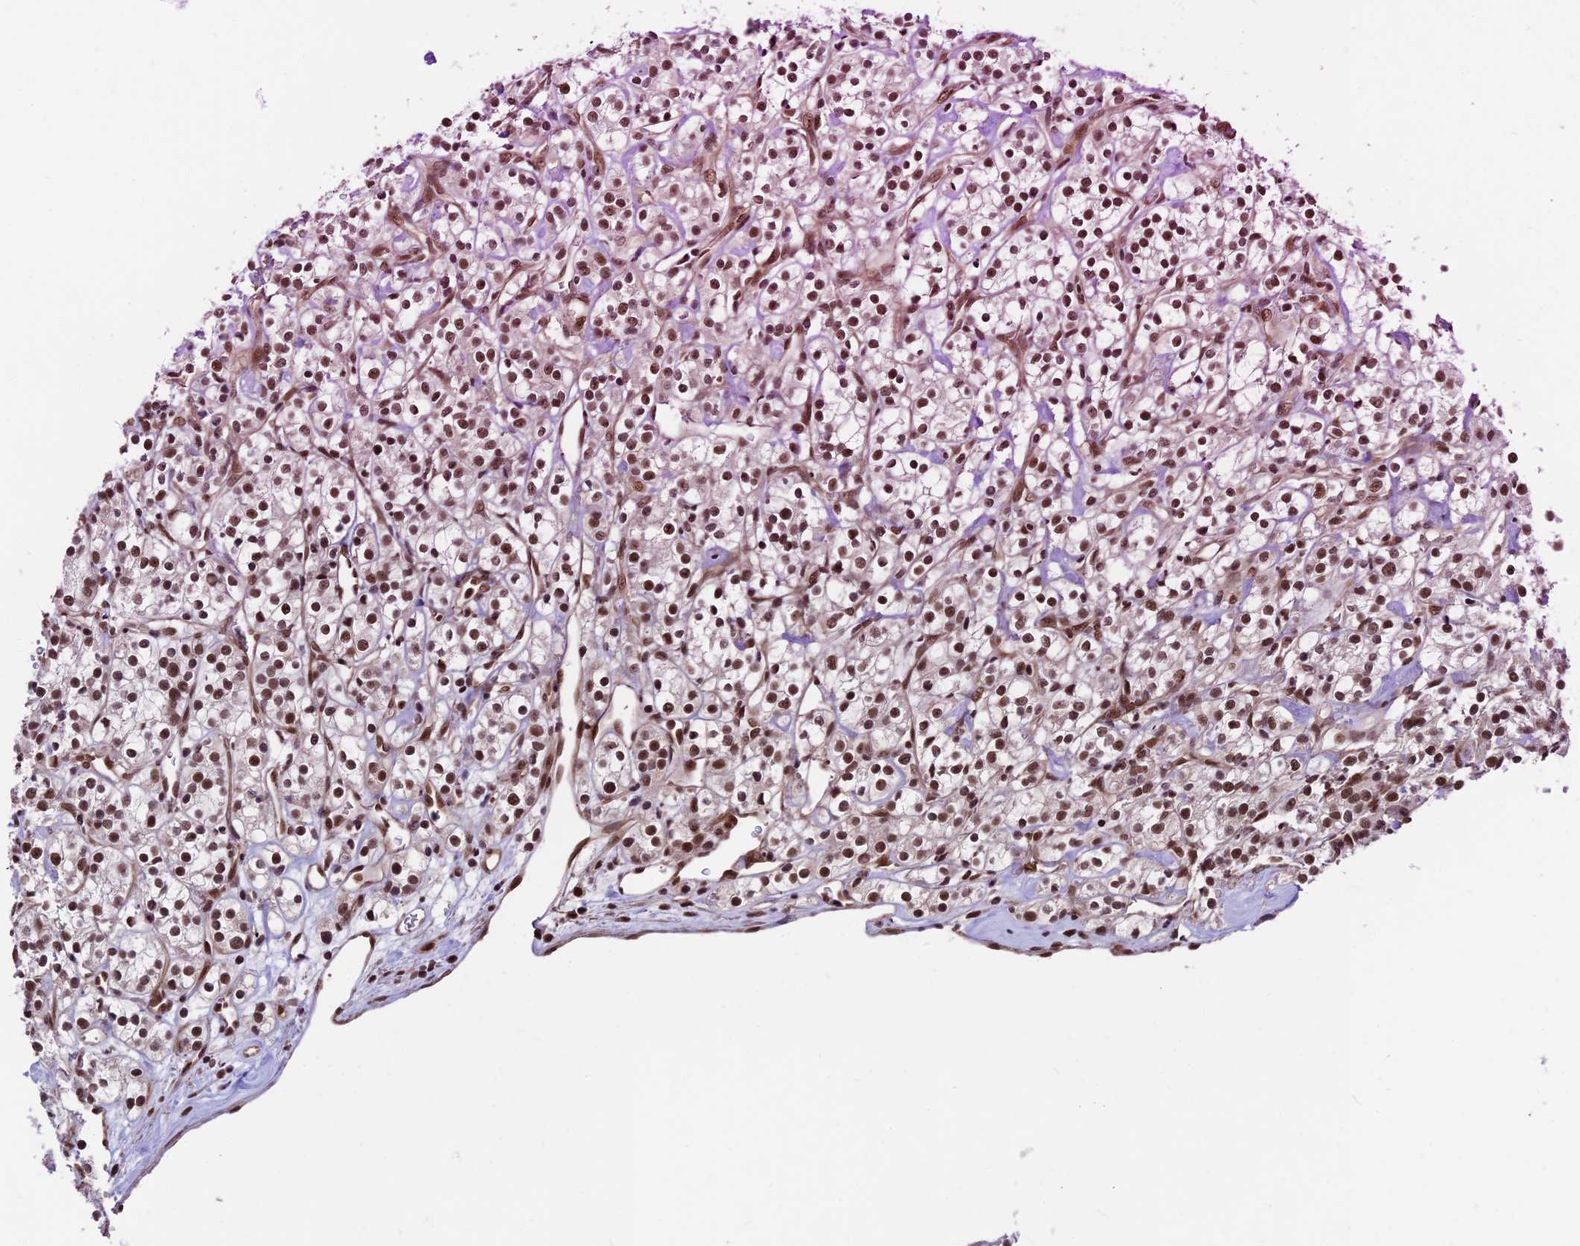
{"staining": {"intensity": "strong", "quantity": ">75%", "location": "nuclear"}, "tissue": "renal cancer", "cell_type": "Tumor cells", "image_type": "cancer", "snomed": [{"axis": "morphology", "description": "Adenocarcinoma, NOS"}, {"axis": "topography", "description": "Kidney"}], "caption": "Immunohistochemistry micrograph of human renal cancer stained for a protein (brown), which exhibits high levels of strong nuclear expression in about >75% of tumor cells.", "gene": "RBM42", "patient": {"sex": "male", "age": 77}}